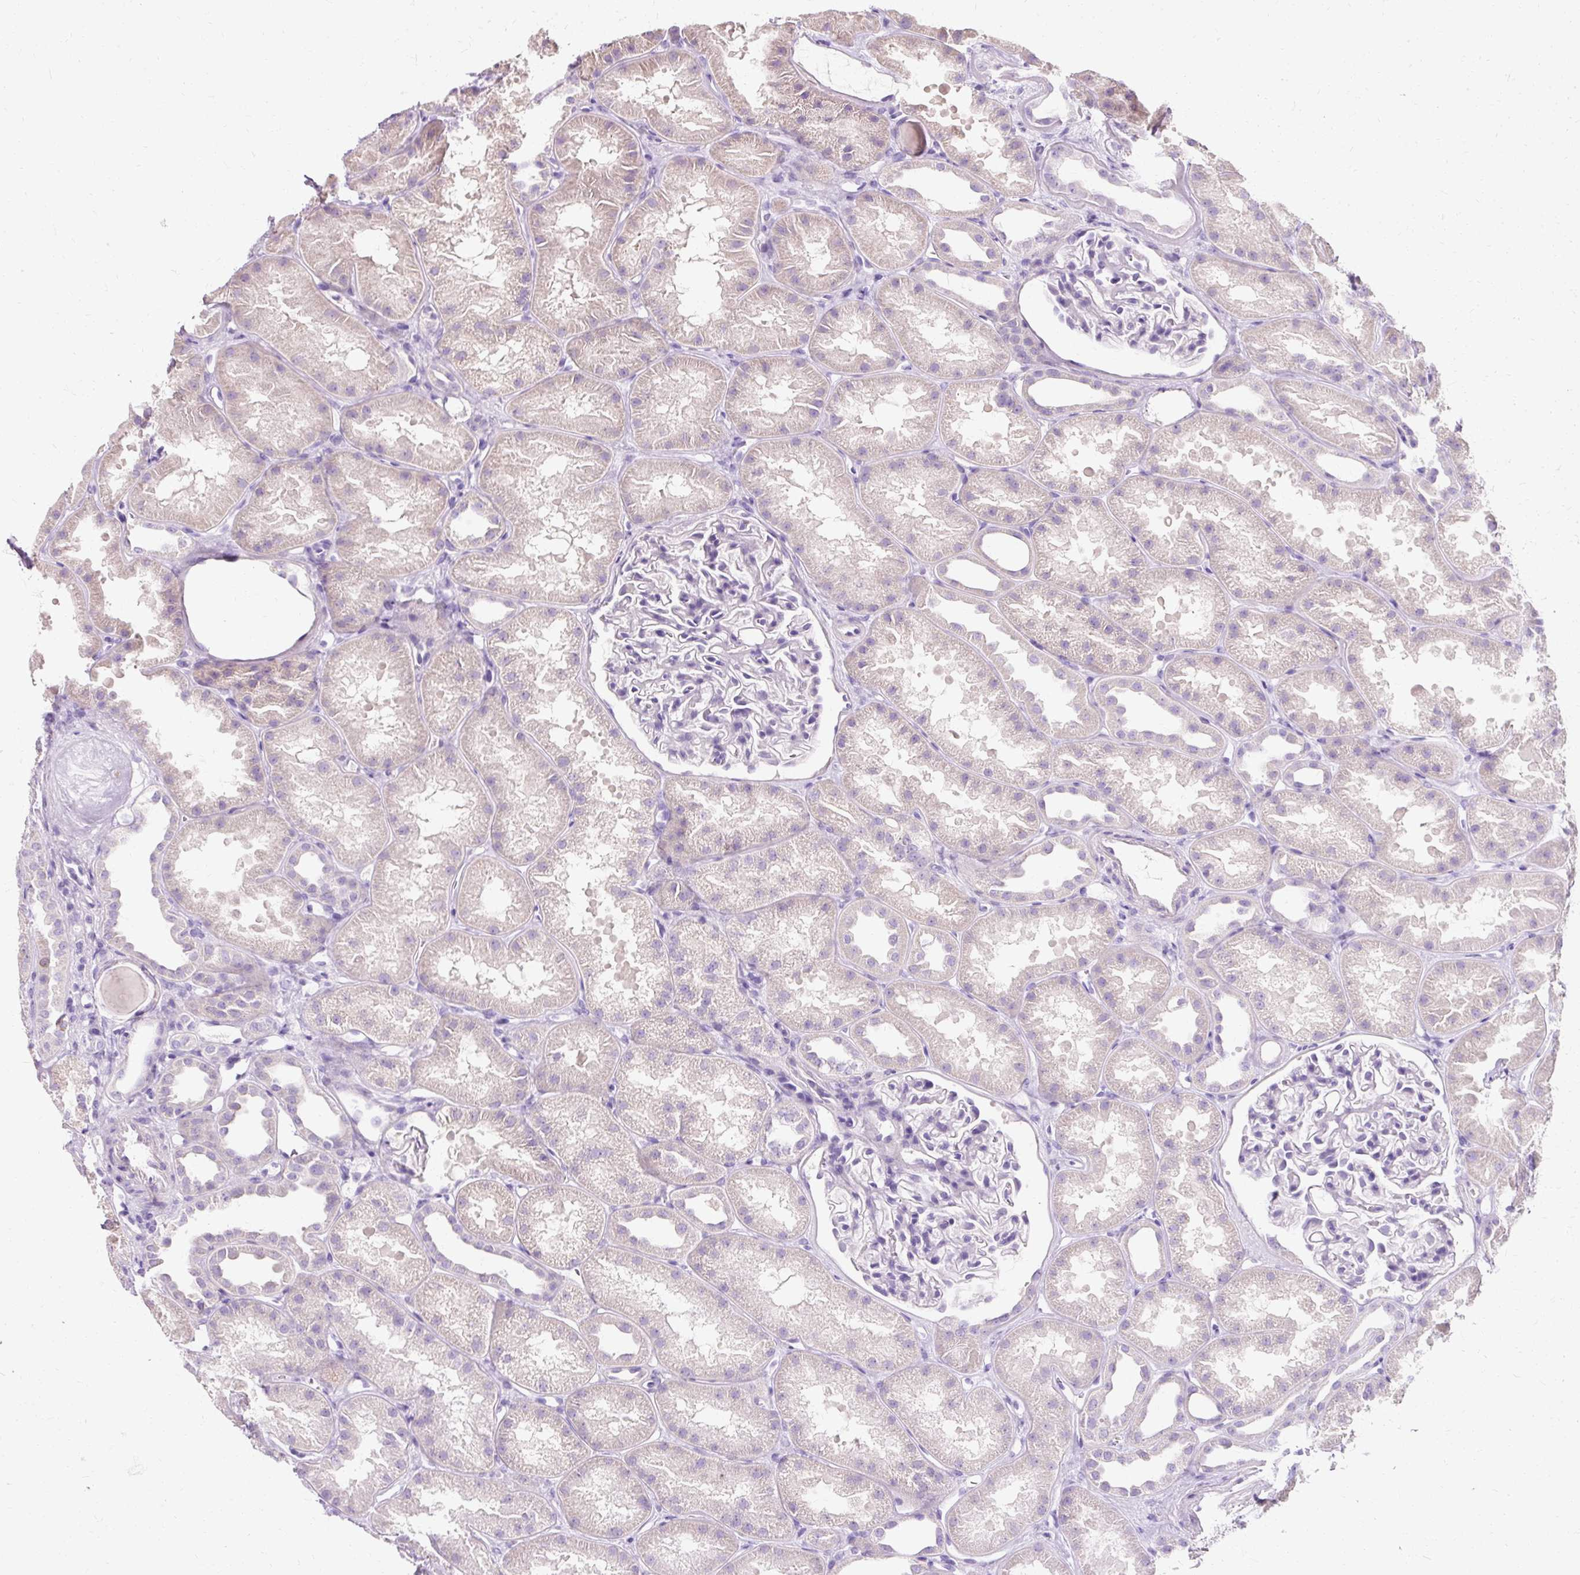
{"staining": {"intensity": "negative", "quantity": "none", "location": "none"}, "tissue": "kidney", "cell_type": "Cells in glomeruli", "image_type": "normal", "snomed": [{"axis": "morphology", "description": "Normal tissue, NOS"}, {"axis": "topography", "description": "Kidney"}], "caption": "An immunohistochemistry histopathology image of benign kidney is shown. There is no staining in cells in glomeruli of kidney. (Brightfield microscopy of DAB (3,3'-diaminobenzidine) IHC at high magnification).", "gene": "CLDN25", "patient": {"sex": "male", "age": 61}}